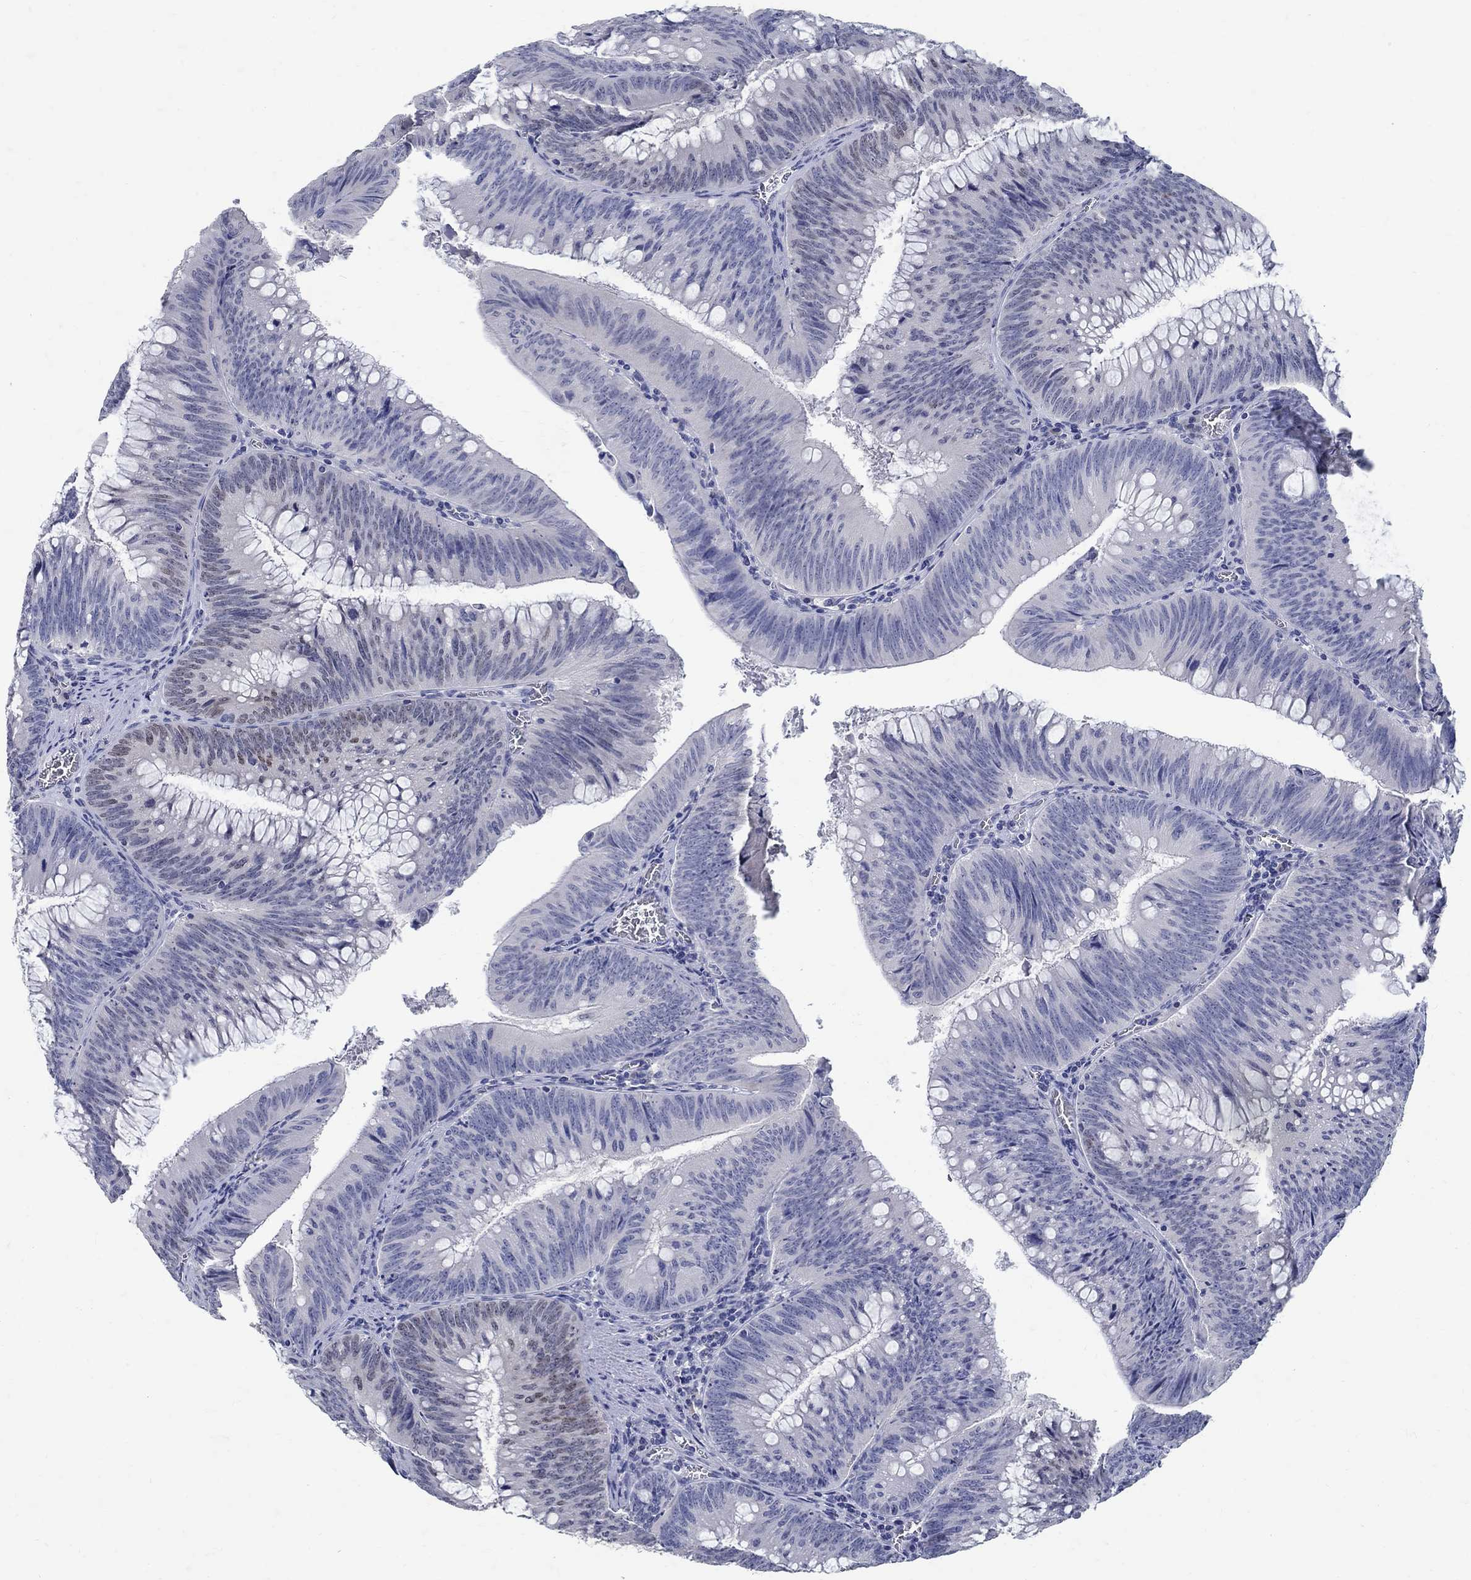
{"staining": {"intensity": "weak", "quantity": "<25%", "location": "nuclear"}, "tissue": "colorectal cancer", "cell_type": "Tumor cells", "image_type": "cancer", "snomed": [{"axis": "morphology", "description": "Adenocarcinoma, NOS"}, {"axis": "topography", "description": "Rectum"}], "caption": "Immunohistochemistry (IHC) micrograph of colorectal cancer (adenocarcinoma) stained for a protein (brown), which reveals no staining in tumor cells.", "gene": "SOX2", "patient": {"sex": "female", "age": 72}}